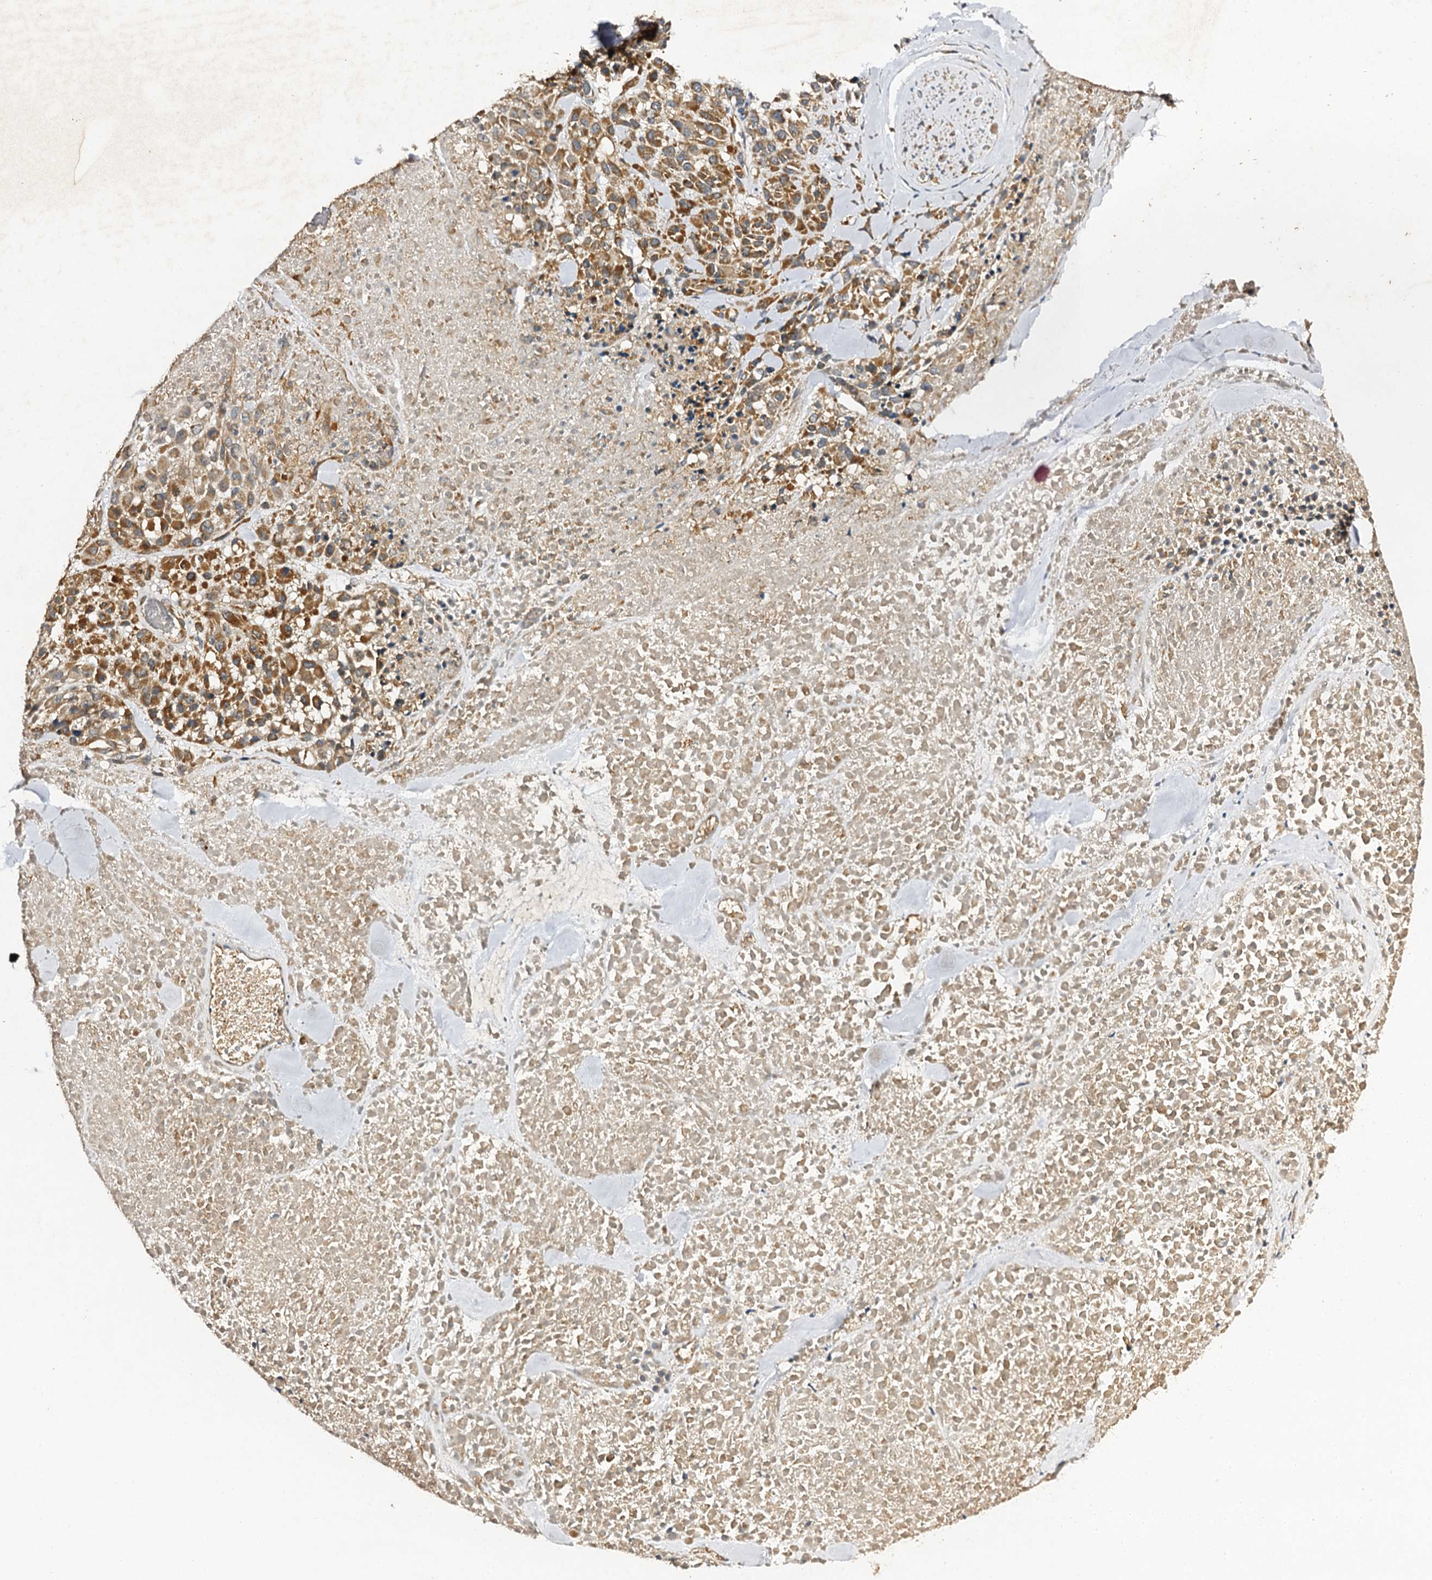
{"staining": {"intensity": "moderate", "quantity": ">75%", "location": "cytoplasmic/membranous"}, "tissue": "melanoma", "cell_type": "Tumor cells", "image_type": "cancer", "snomed": [{"axis": "morphology", "description": "Malignant melanoma, Metastatic site"}, {"axis": "topography", "description": "Skin"}], "caption": "High-magnification brightfield microscopy of malignant melanoma (metastatic site) stained with DAB (brown) and counterstained with hematoxylin (blue). tumor cells exhibit moderate cytoplasmic/membranous staining is identified in about>75% of cells. (DAB = brown stain, brightfield microscopy at high magnification).", "gene": "NDUFA13", "patient": {"sex": "female", "age": 81}}